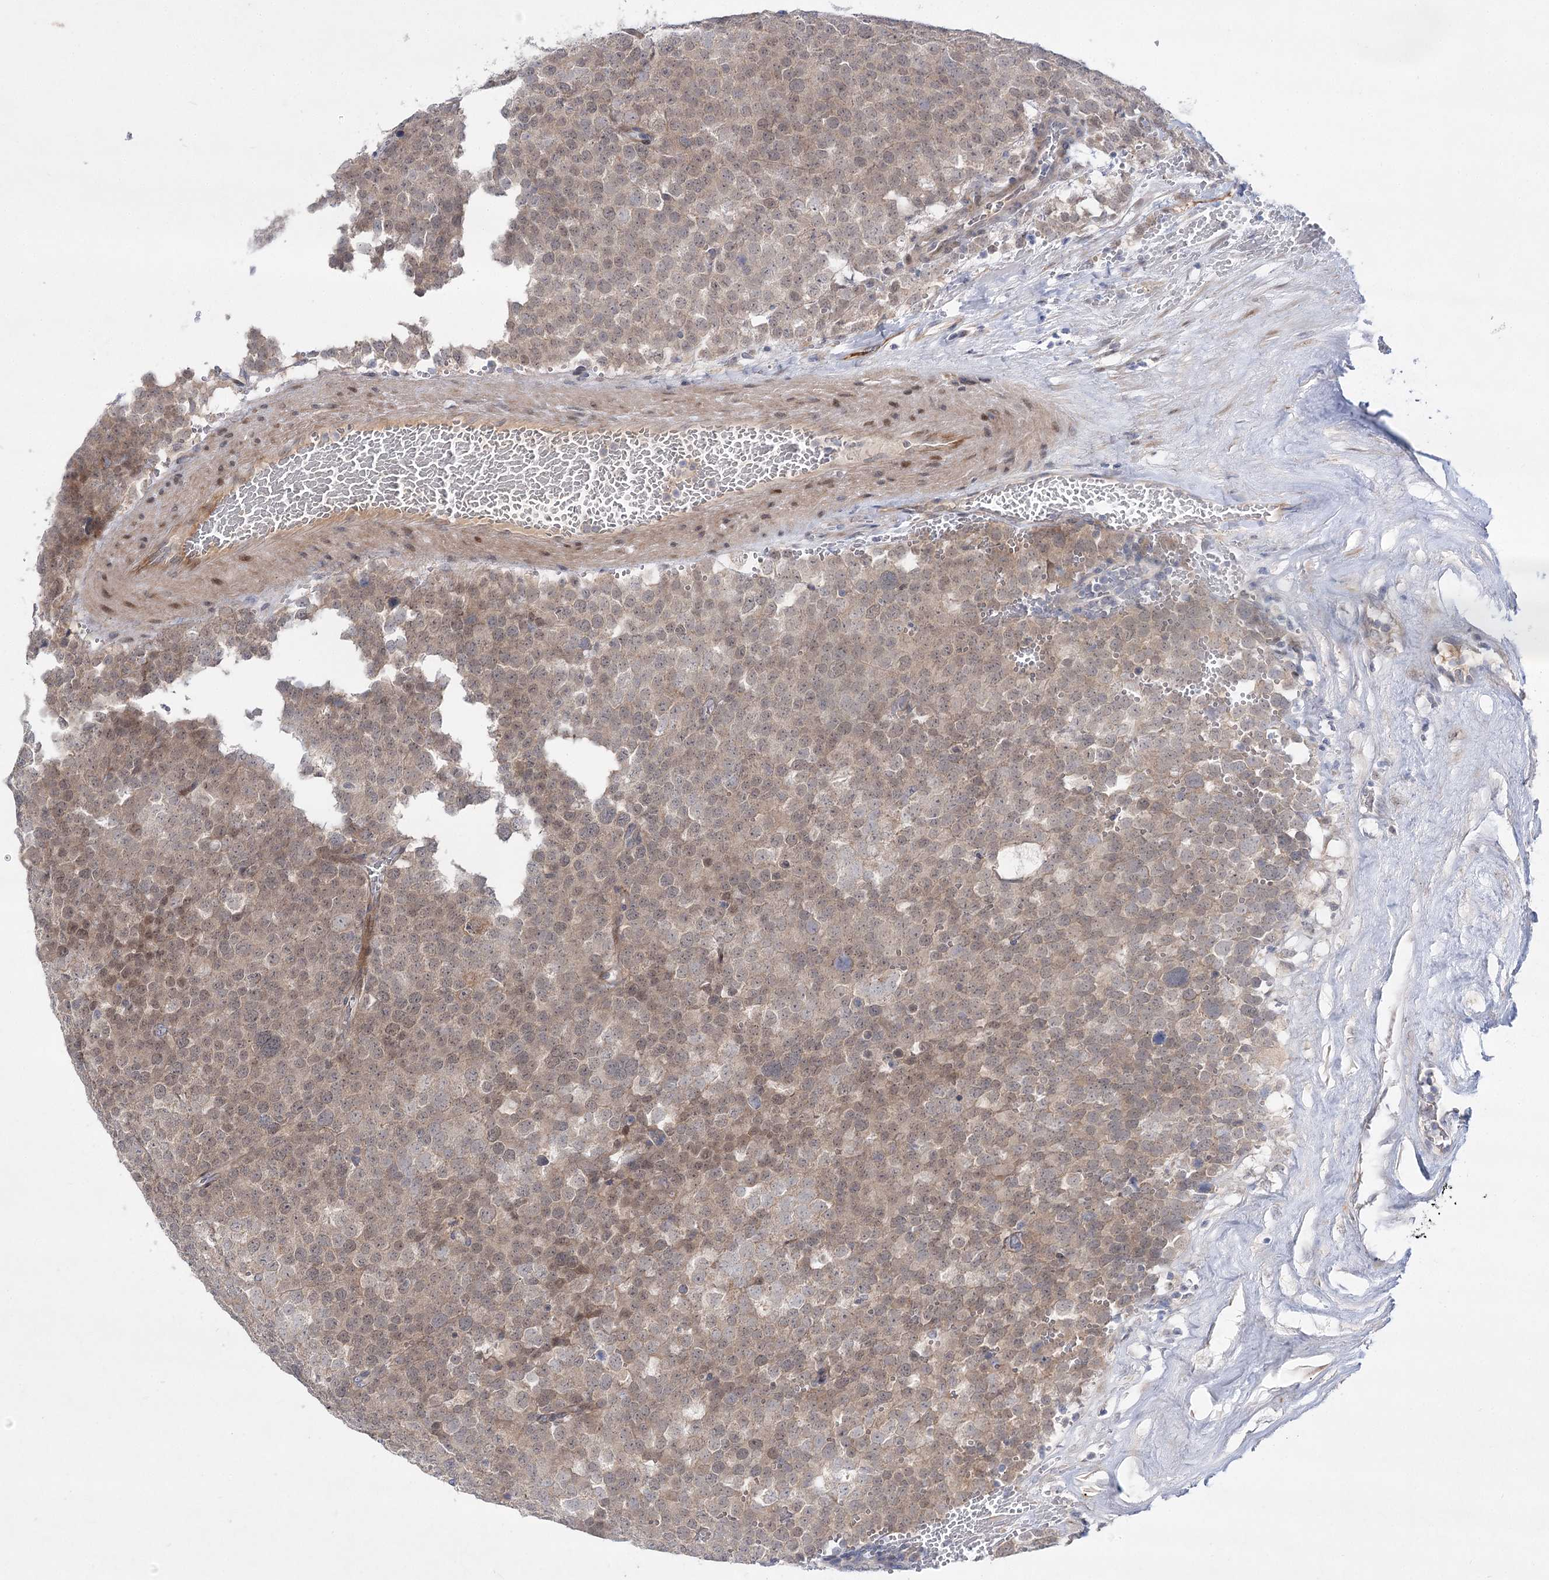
{"staining": {"intensity": "weak", "quantity": ">75%", "location": "nuclear"}, "tissue": "testis cancer", "cell_type": "Tumor cells", "image_type": "cancer", "snomed": [{"axis": "morphology", "description": "Seminoma, NOS"}, {"axis": "topography", "description": "Testis"}], "caption": "Tumor cells exhibit low levels of weak nuclear staining in approximately >75% of cells in testis seminoma.", "gene": "ARHGAP32", "patient": {"sex": "male", "age": 71}}